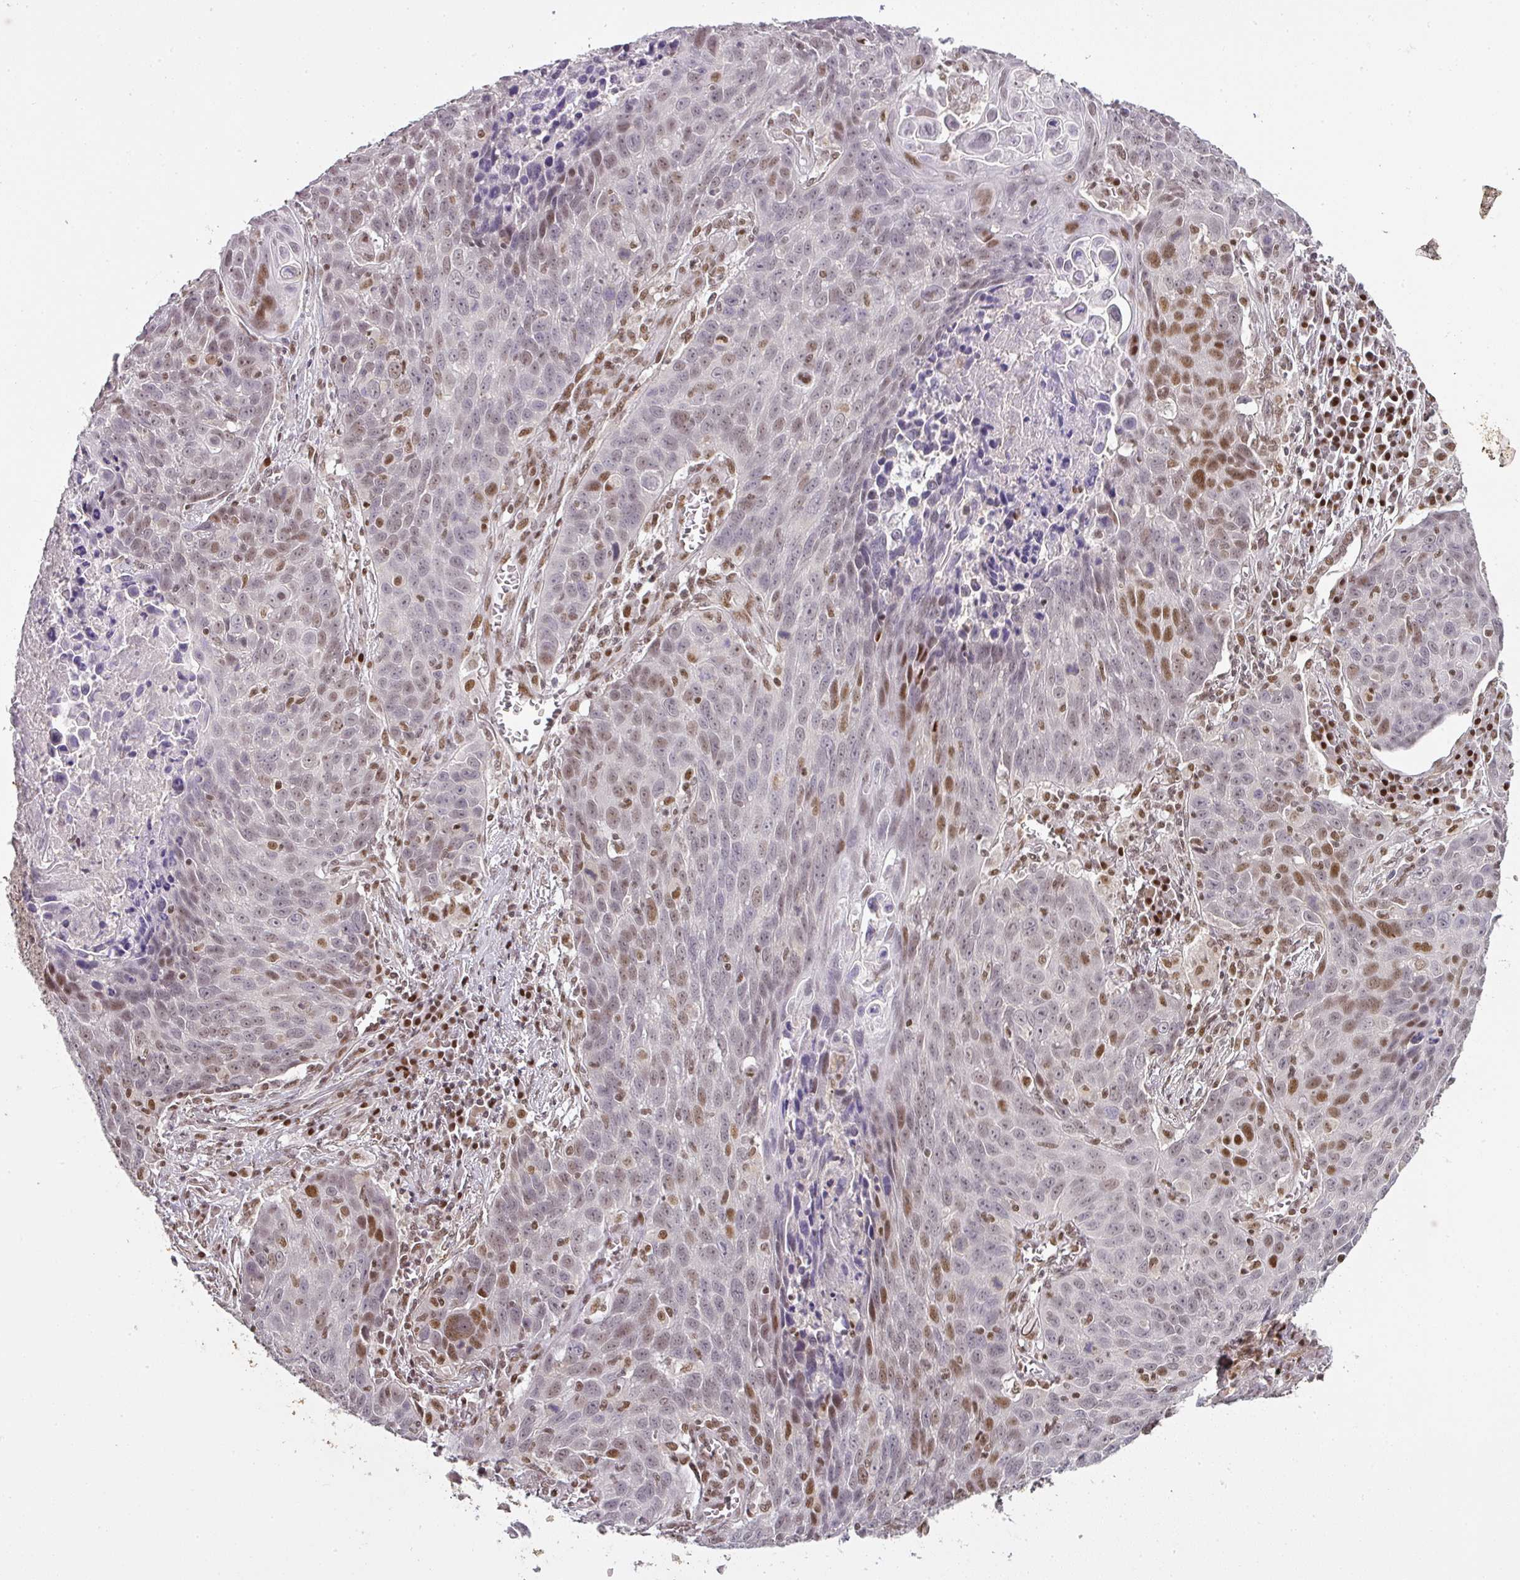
{"staining": {"intensity": "moderate", "quantity": "25%-75%", "location": "nuclear"}, "tissue": "lung cancer", "cell_type": "Tumor cells", "image_type": "cancer", "snomed": [{"axis": "morphology", "description": "Squamous cell carcinoma, NOS"}, {"axis": "topography", "description": "Lung"}], "caption": "This photomicrograph demonstrates immunohistochemistry (IHC) staining of lung squamous cell carcinoma, with medium moderate nuclear staining in about 25%-75% of tumor cells.", "gene": "GPRIN2", "patient": {"sex": "male", "age": 78}}